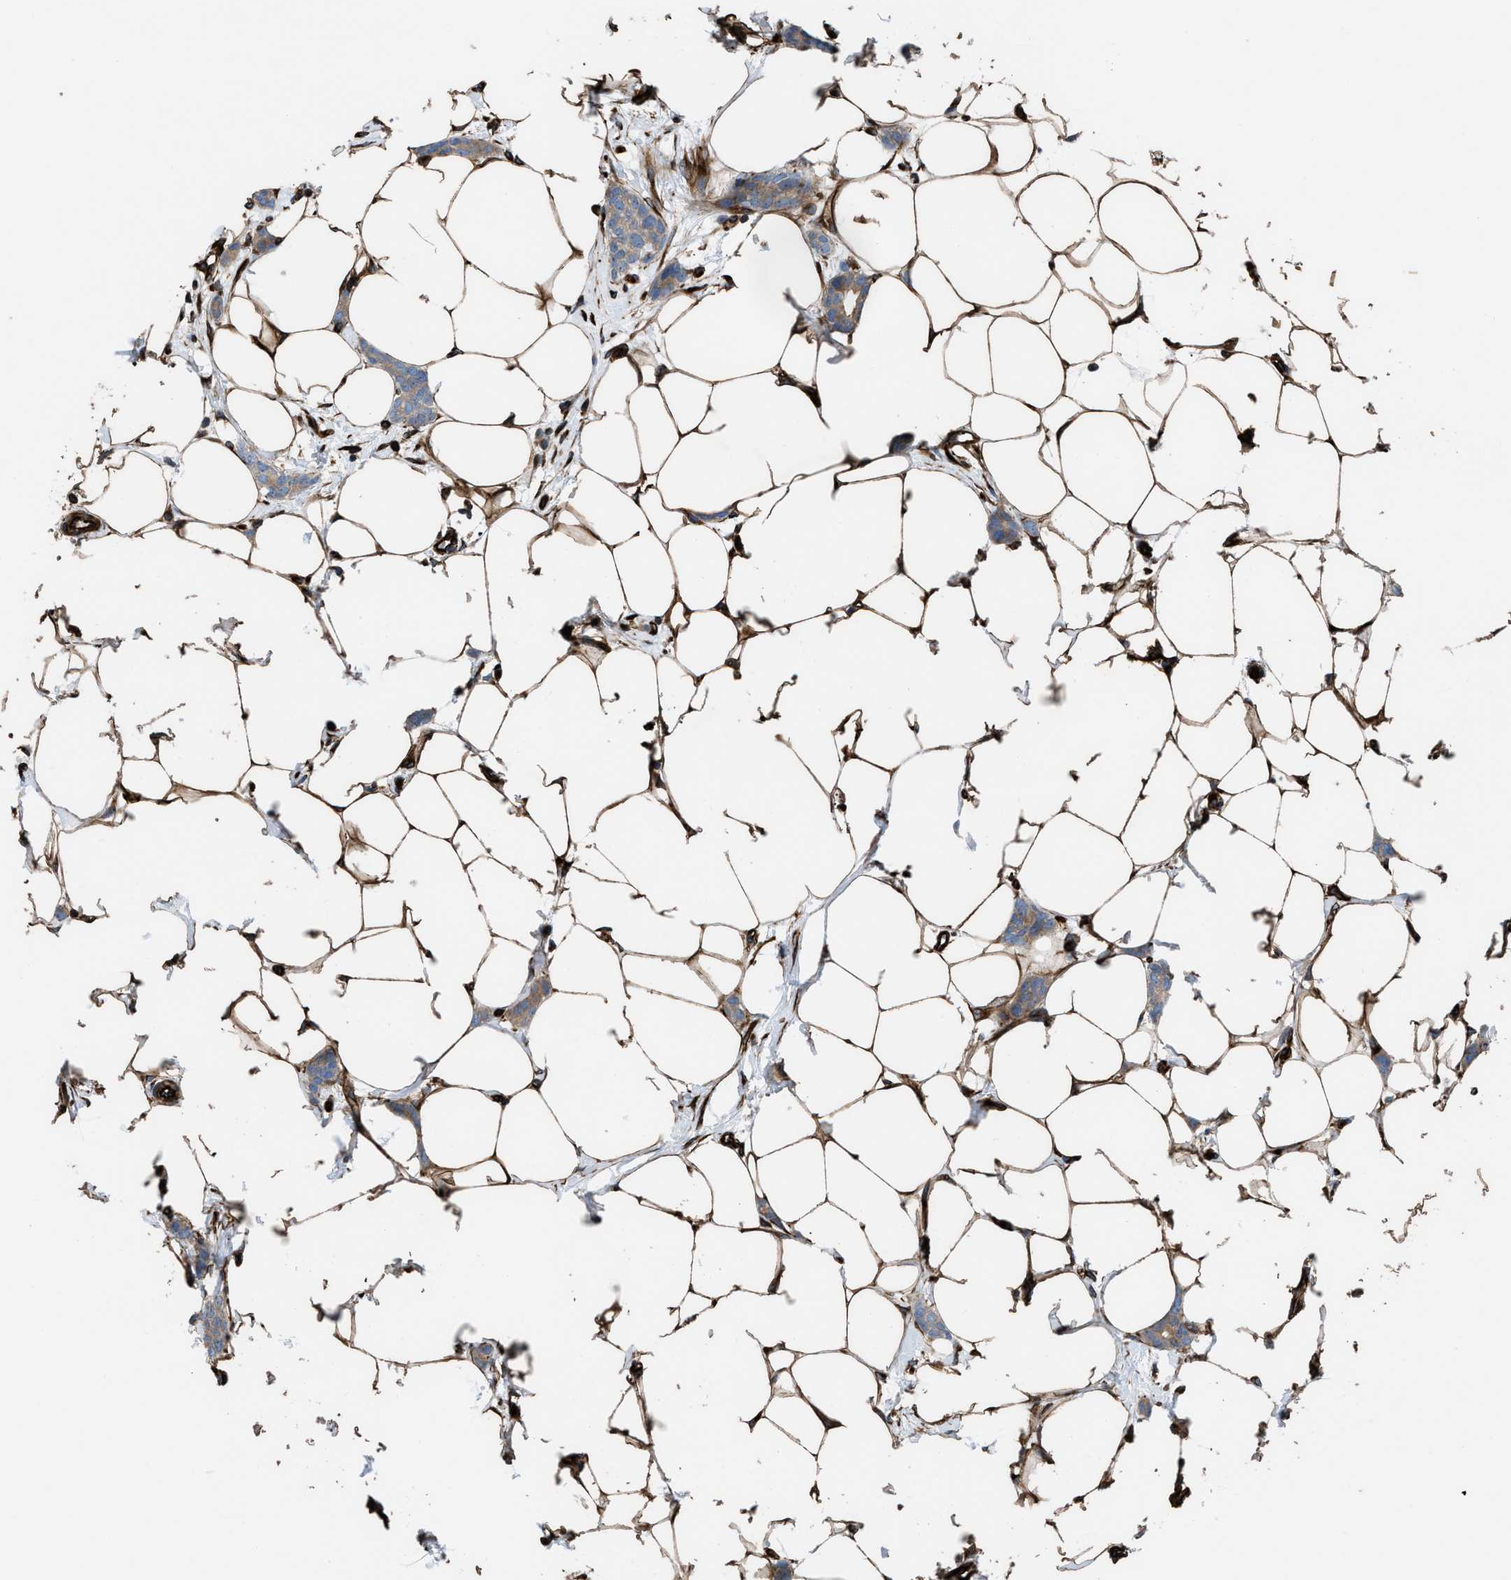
{"staining": {"intensity": "moderate", "quantity": "25%-75%", "location": "cytoplasmic/membranous"}, "tissue": "breast cancer", "cell_type": "Tumor cells", "image_type": "cancer", "snomed": [{"axis": "morphology", "description": "Lobular carcinoma"}, {"axis": "topography", "description": "Skin"}, {"axis": "topography", "description": "Breast"}], "caption": "A medium amount of moderate cytoplasmic/membranous expression is identified in about 25%-75% of tumor cells in breast cancer (lobular carcinoma) tissue.", "gene": "PTPRE", "patient": {"sex": "female", "age": 46}}